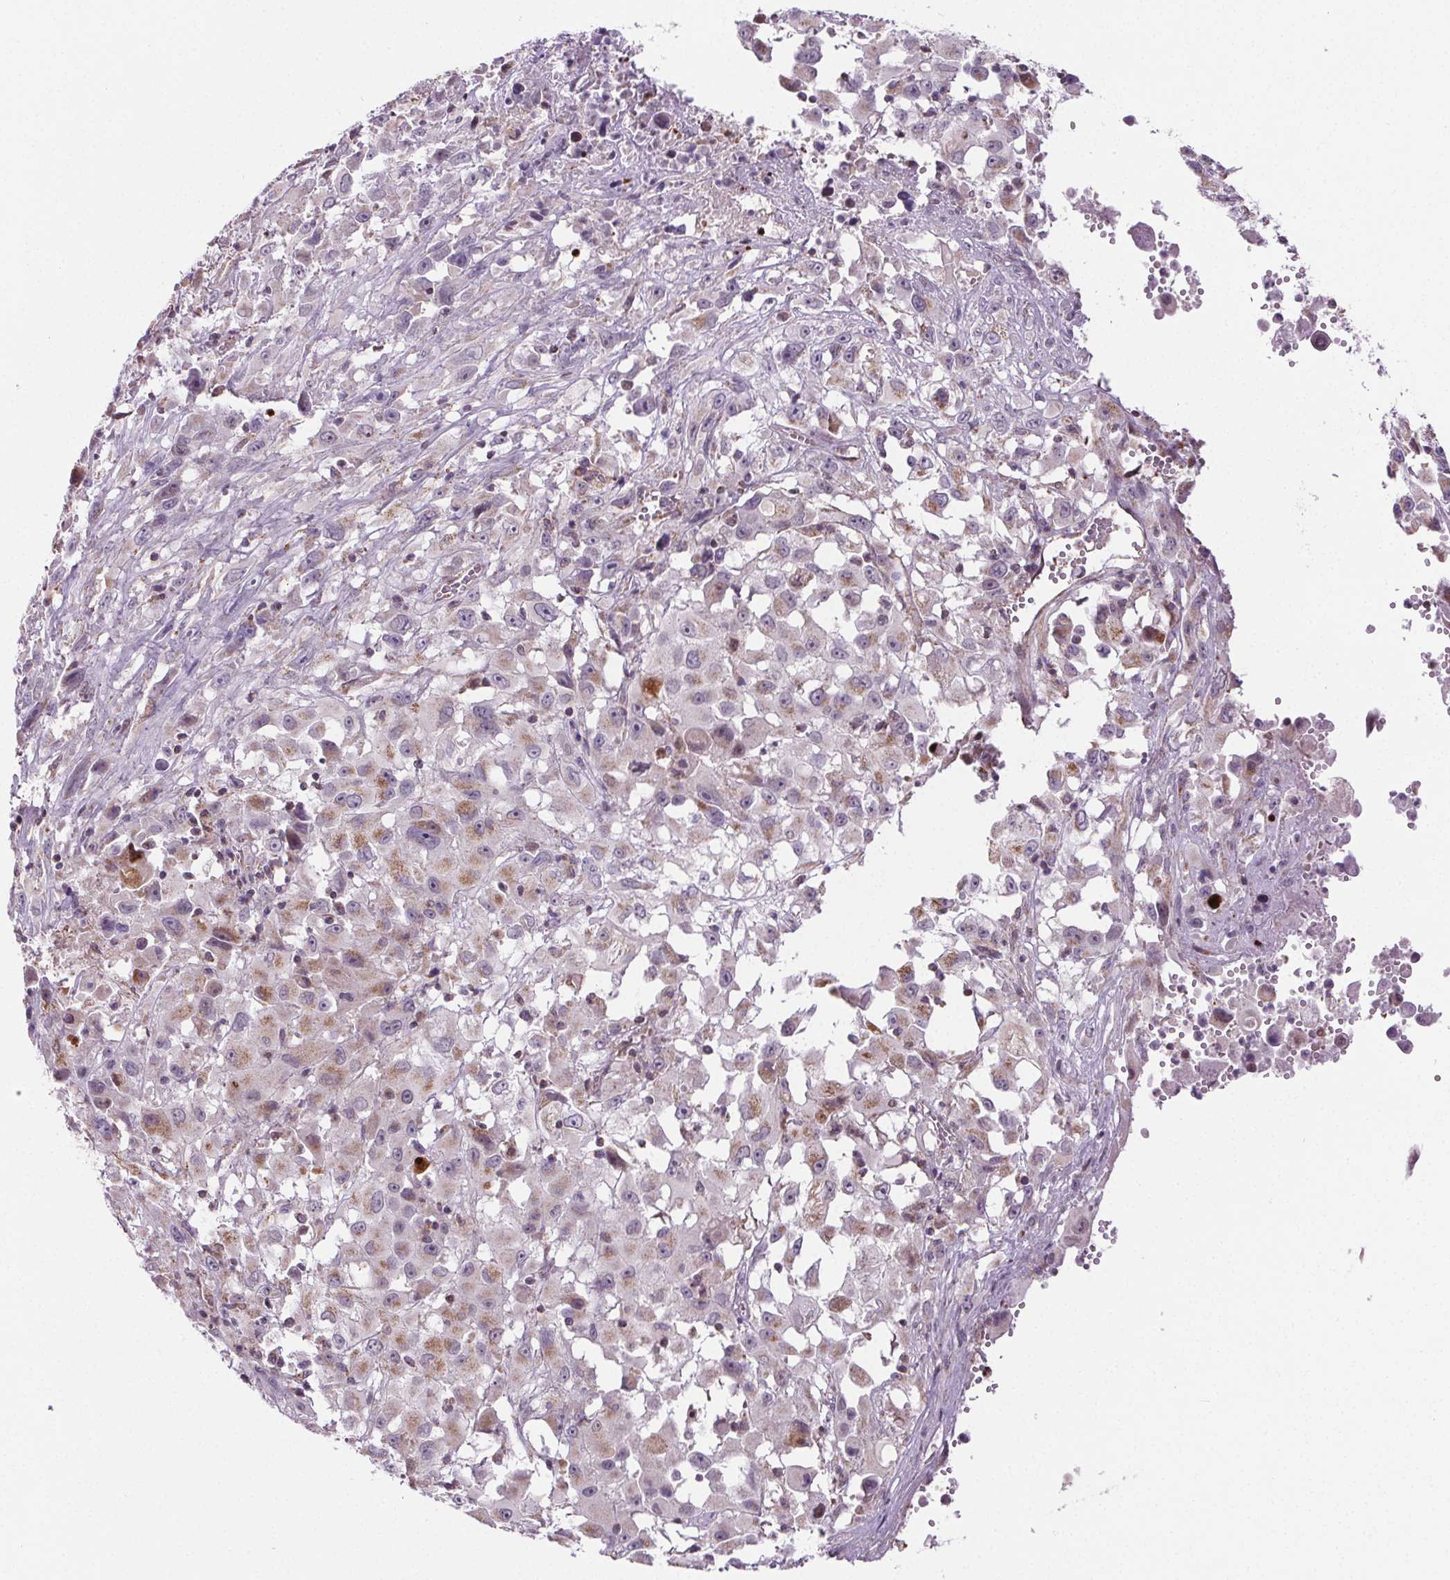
{"staining": {"intensity": "weak", "quantity": "25%-75%", "location": "cytoplasmic/membranous"}, "tissue": "melanoma", "cell_type": "Tumor cells", "image_type": "cancer", "snomed": [{"axis": "morphology", "description": "Malignant melanoma, Metastatic site"}, {"axis": "topography", "description": "Soft tissue"}], "caption": "Immunohistochemical staining of human malignant melanoma (metastatic site) exhibits weak cytoplasmic/membranous protein staining in approximately 25%-75% of tumor cells.", "gene": "SUCLA2", "patient": {"sex": "male", "age": 50}}